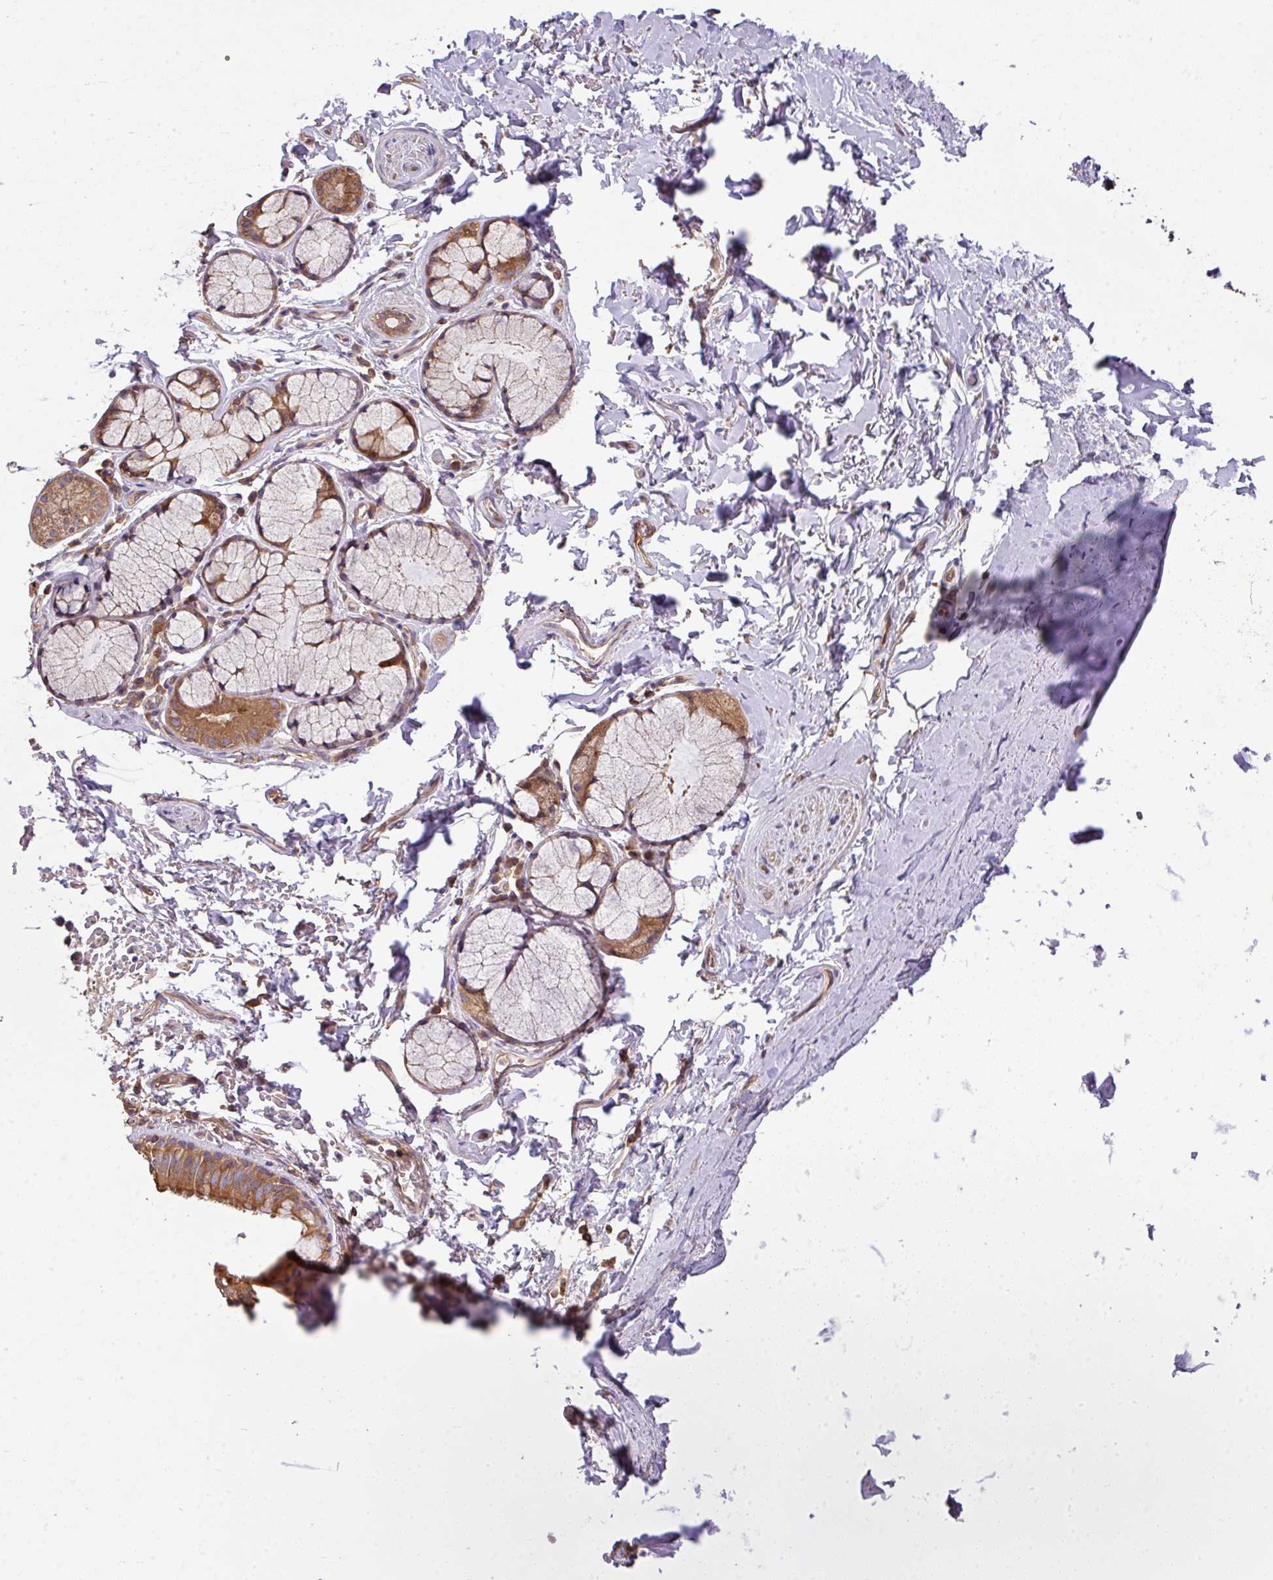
{"staining": {"intensity": "moderate", "quantity": ">75%", "location": "cytoplasmic/membranous"}, "tissue": "bronchus", "cell_type": "Respiratory epithelial cells", "image_type": "normal", "snomed": [{"axis": "morphology", "description": "Normal tissue, NOS"}, {"axis": "topography", "description": "Bronchus"}], "caption": "Immunohistochemistry (IHC) (DAB) staining of normal human bronchus demonstrates moderate cytoplasmic/membranous protein expression in about >75% of respiratory epithelial cells.", "gene": "VENTX", "patient": {"sex": "male", "age": 70}}